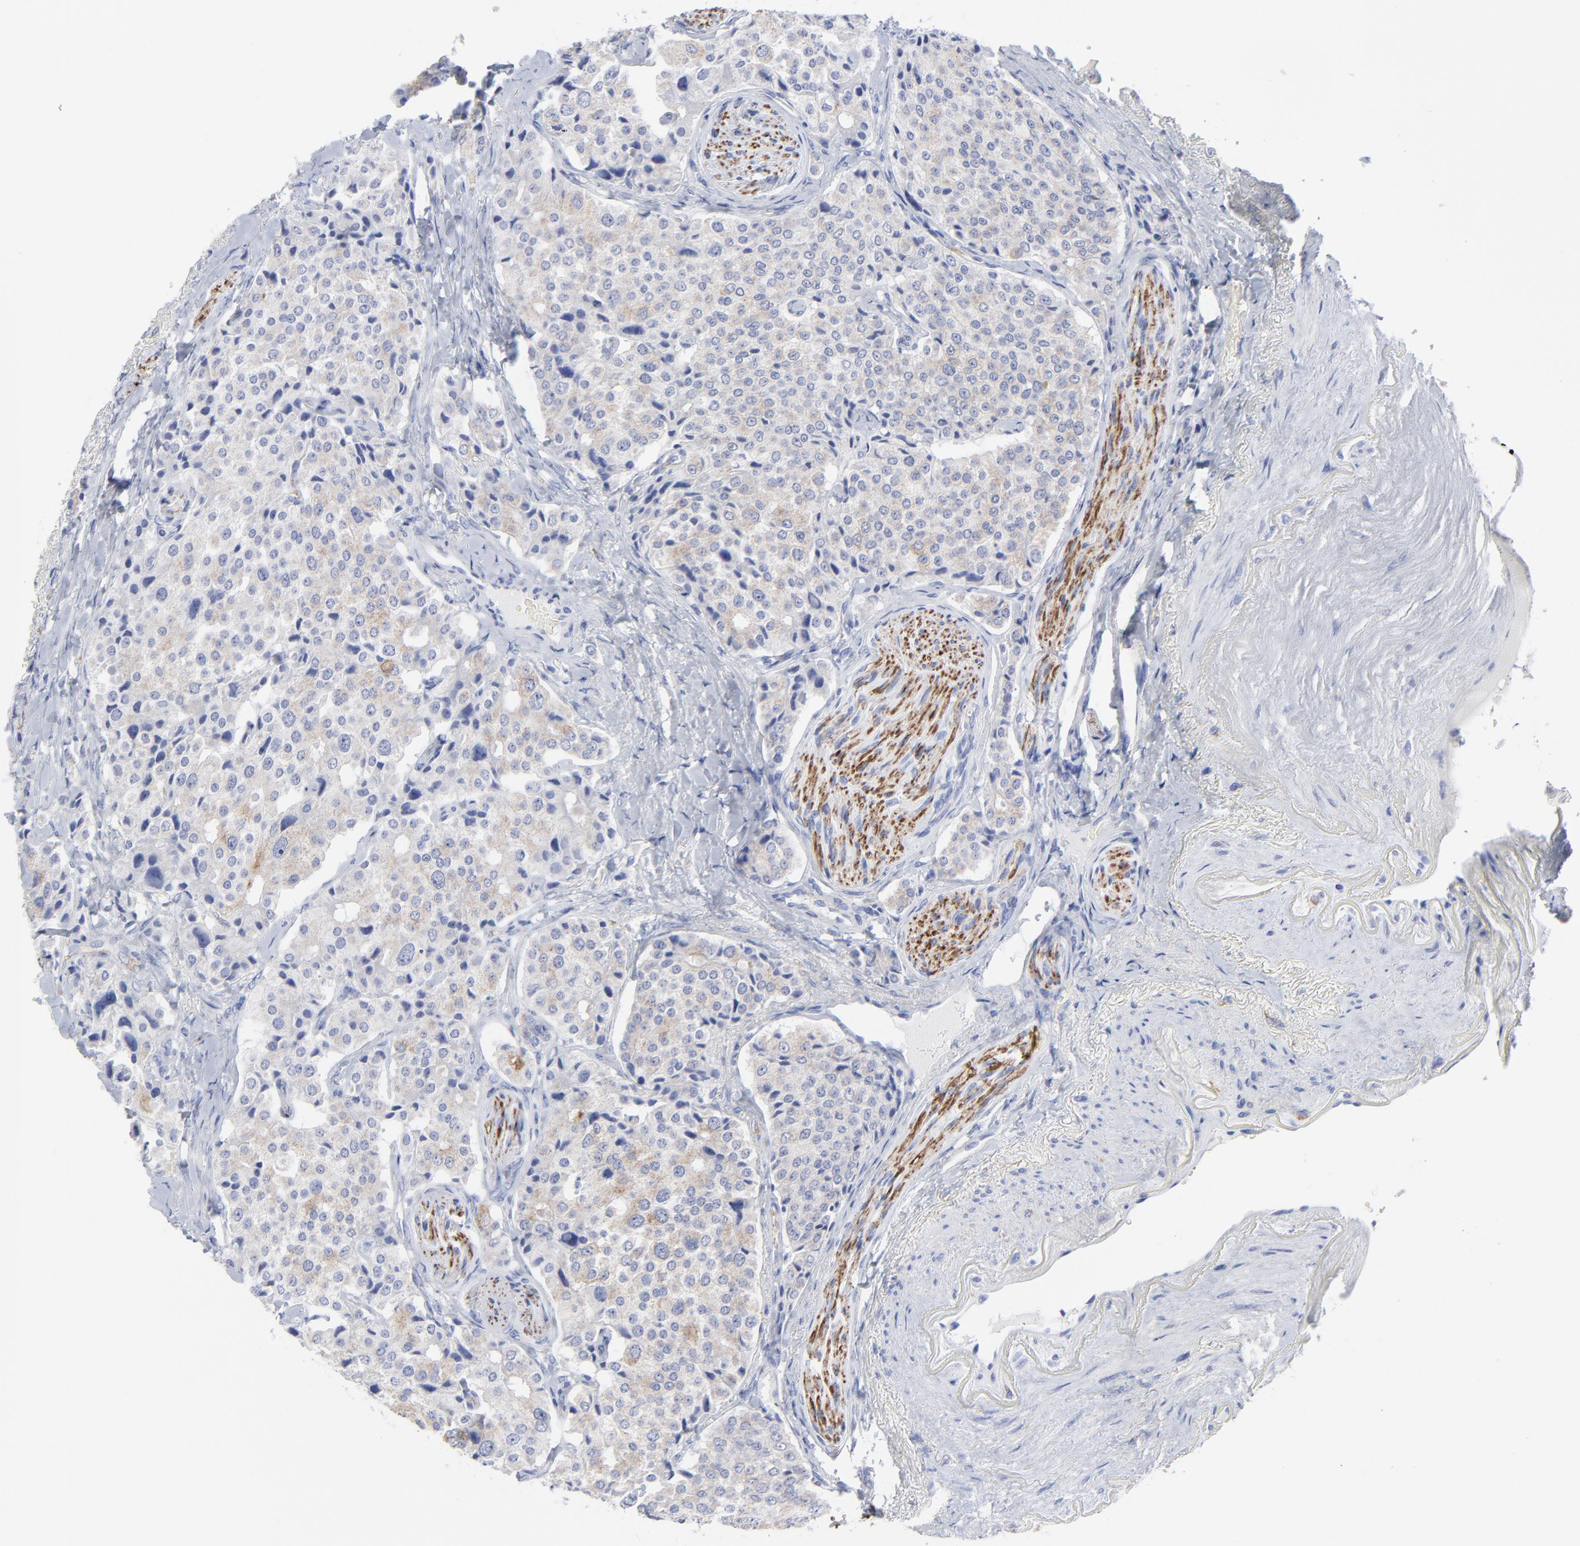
{"staining": {"intensity": "weak", "quantity": "25%-75%", "location": "cytoplasmic/membranous"}, "tissue": "carcinoid", "cell_type": "Tumor cells", "image_type": "cancer", "snomed": [{"axis": "morphology", "description": "Carcinoid, malignant, NOS"}, {"axis": "topography", "description": "Colon"}], "caption": "The micrograph reveals staining of carcinoid, revealing weak cytoplasmic/membranous protein staining (brown color) within tumor cells.", "gene": "CNTN3", "patient": {"sex": "female", "age": 61}}